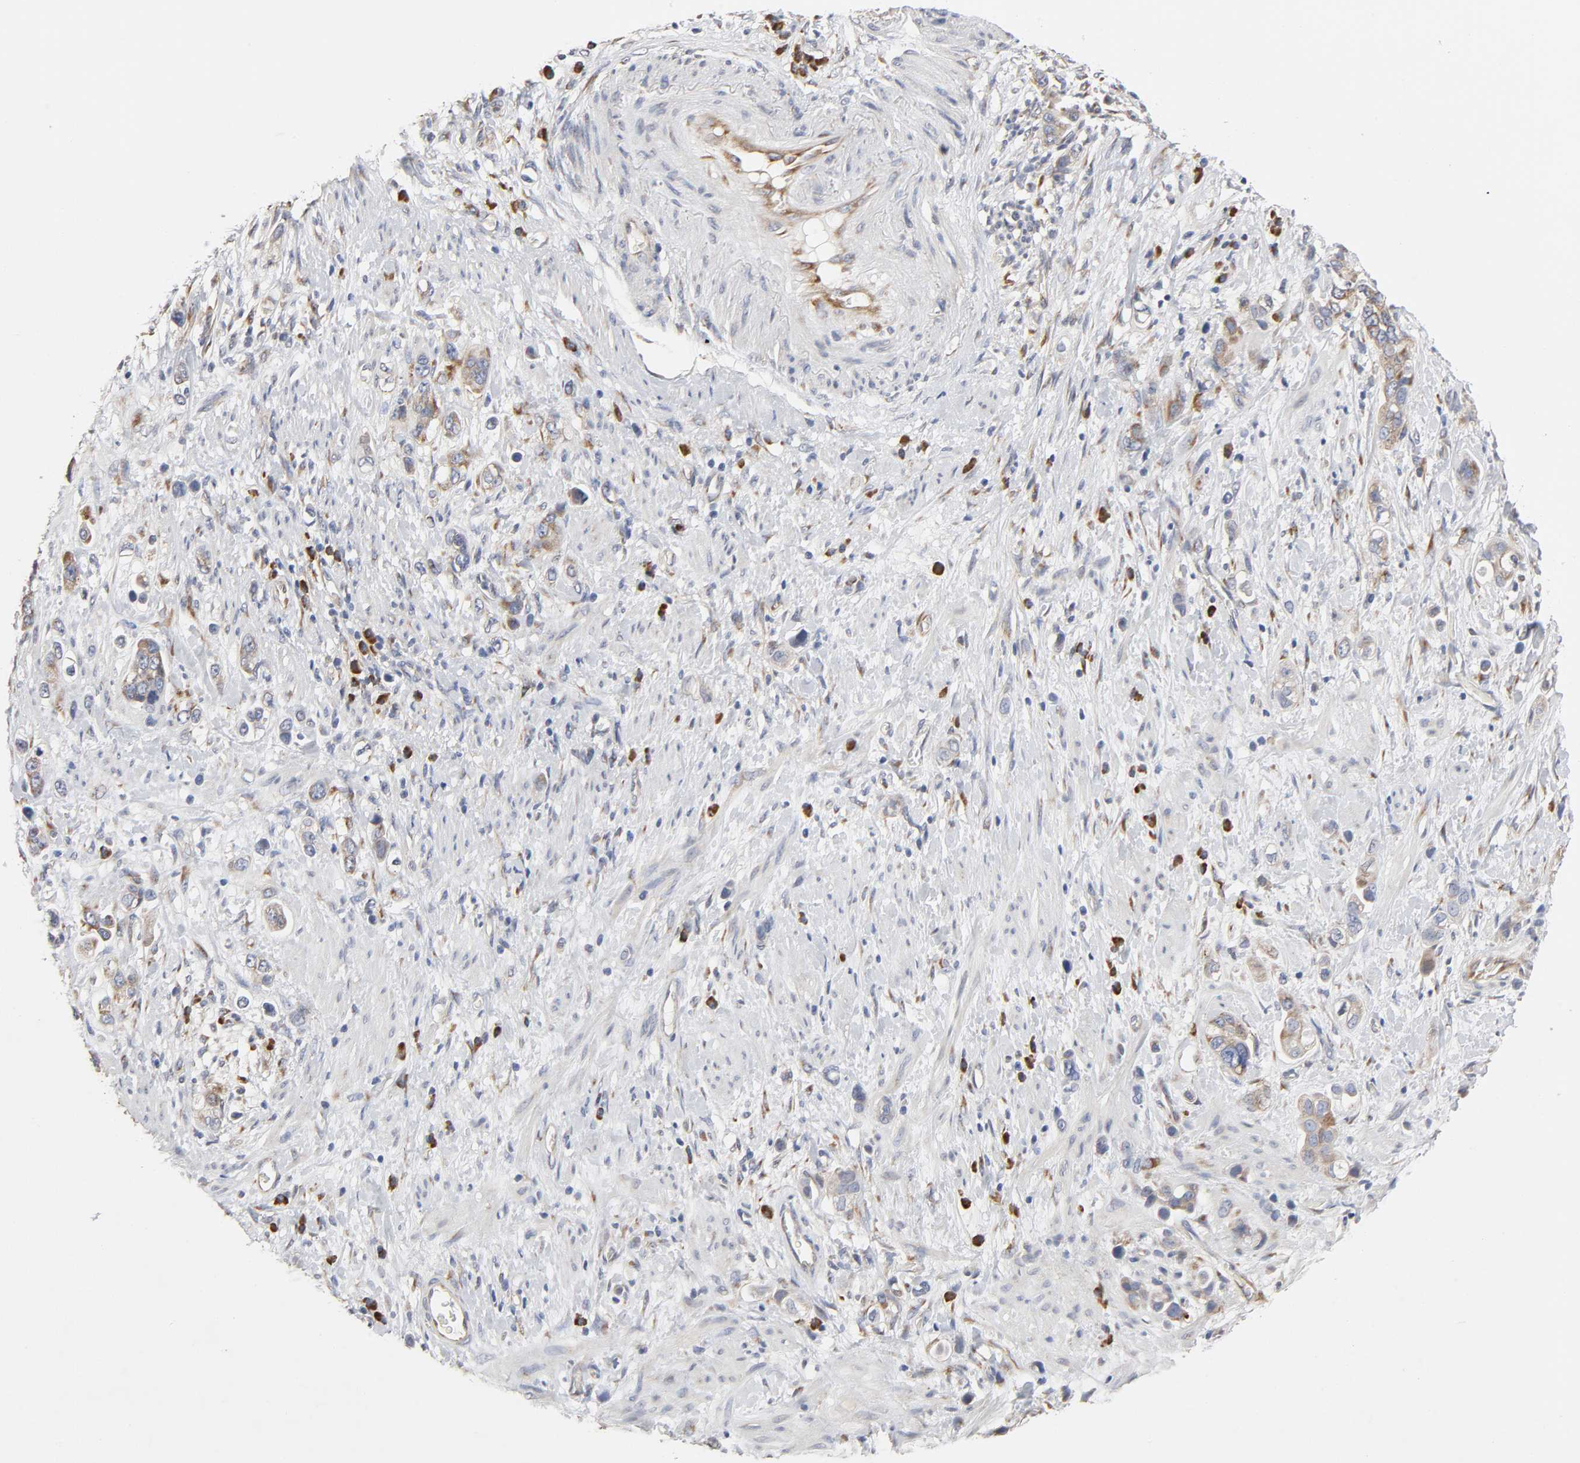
{"staining": {"intensity": "weak", "quantity": ">75%", "location": "cytoplasmic/membranous"}, "tissue": "stomach cancer", "cell_type": "Tumor cells", "image_type": "cancer", "snomed": [{"axis": "morphology", "description": "Adenocarcinoma, NOS"}, {"axis": "topography", "description": "Stomach, lower"}], "caption": "Stomach cancer (adenocarcinoma) was stained to show a protein in brown. There is low levels of weak cytoplasmic/membranous staining in about >75% of tumor cells.", "gene": "HDLBP", "patient": {"sex": "female", "age": 93}}